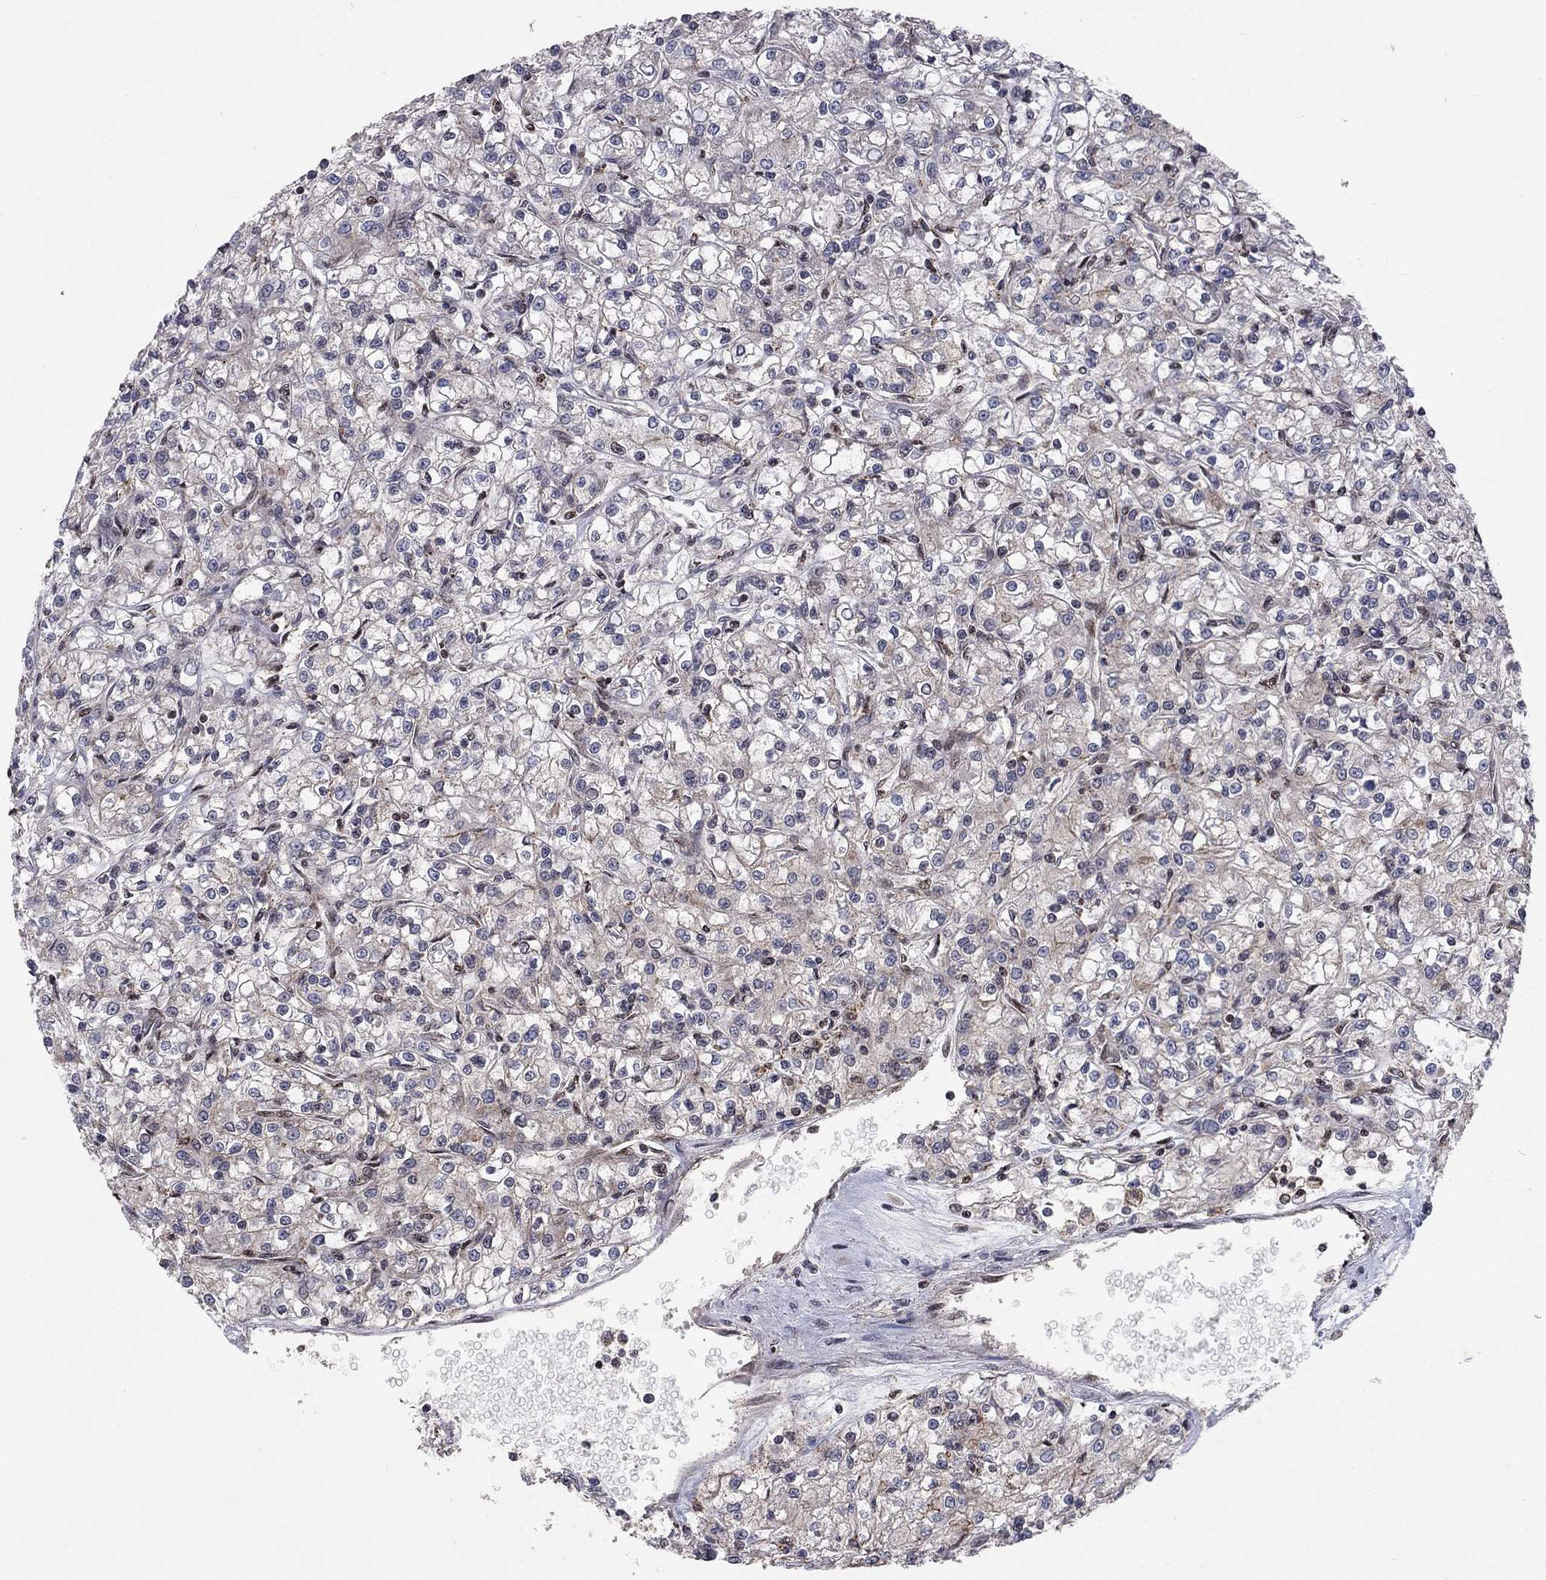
{"staining": {"intensity": "negative", "quantity": "none", "location": "none"}, "tissue": "renal cancer", "cell_type": "Tumor cells", "image_type": "cancer", "snomed": [{"axis": "morphology", "description": "Adenocarcinoma, NOS"}, {"axis": "topography", "description": "Kidney"}], "caption": "The image reveals no staining of tumor cells in renal cancer.", "gene": "ERN2", "patient": {"sex": "female", "age": 59}}